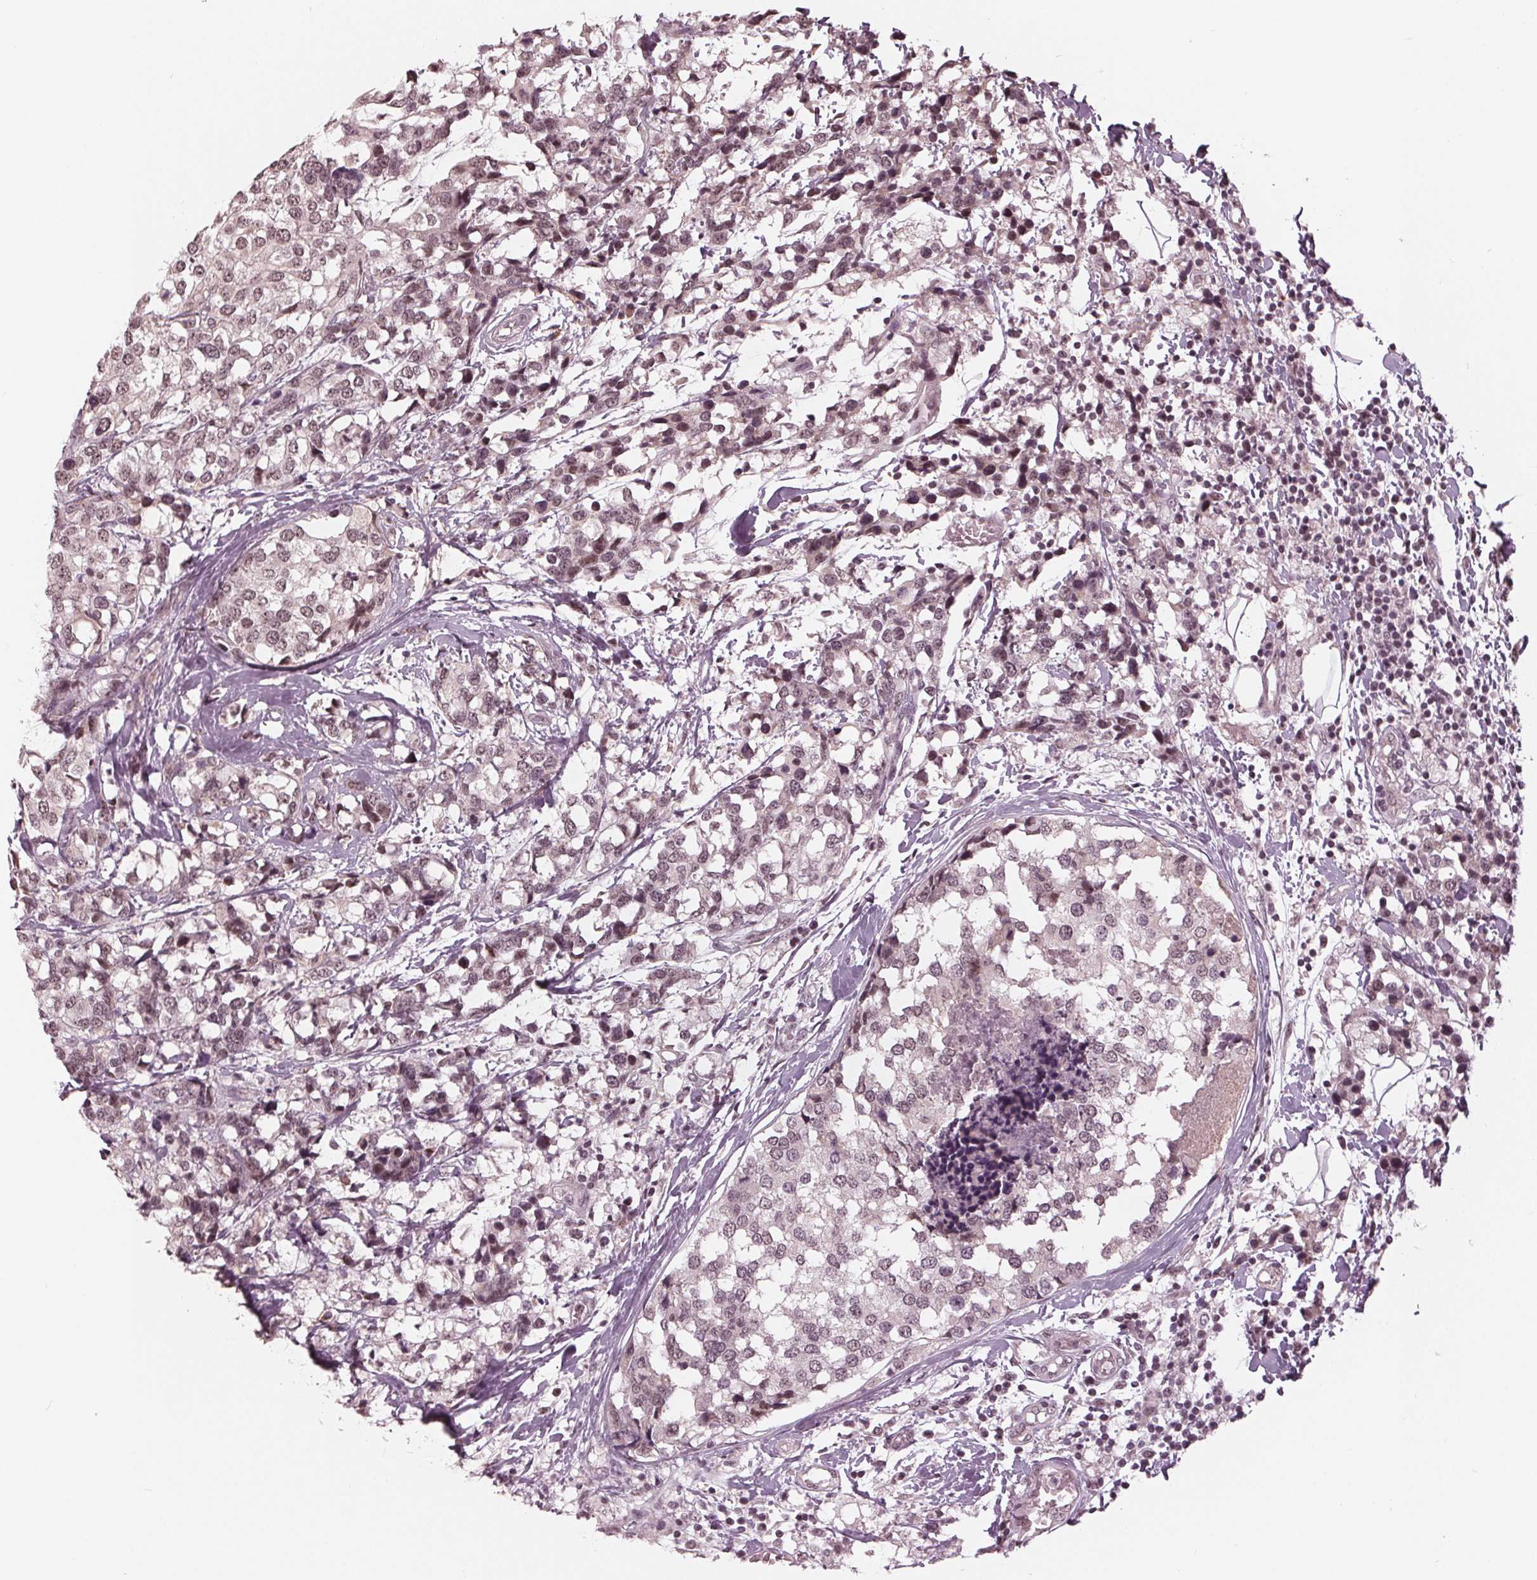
{"staining": {"intensity": "weak", "quantity": ">75%", "location": "nuclear"}, "tissue": "breast cancer", "cell_type": "Tumor cells", "image_type": "cancer", "snomed": [{"axis": "morphology", "description": "Lobular carcinoma"}, {"axis": "topography", "description": "Breast"}], "caption": "Weak nuclear positivity is appreciated in approximately >75% of tumor cells in lobular carcinoma (breast). (Brightfield microscopy of DAB IHC at high magnification).", "gene": "SLX4", "patient": {"sex": "female", "age": 59}}